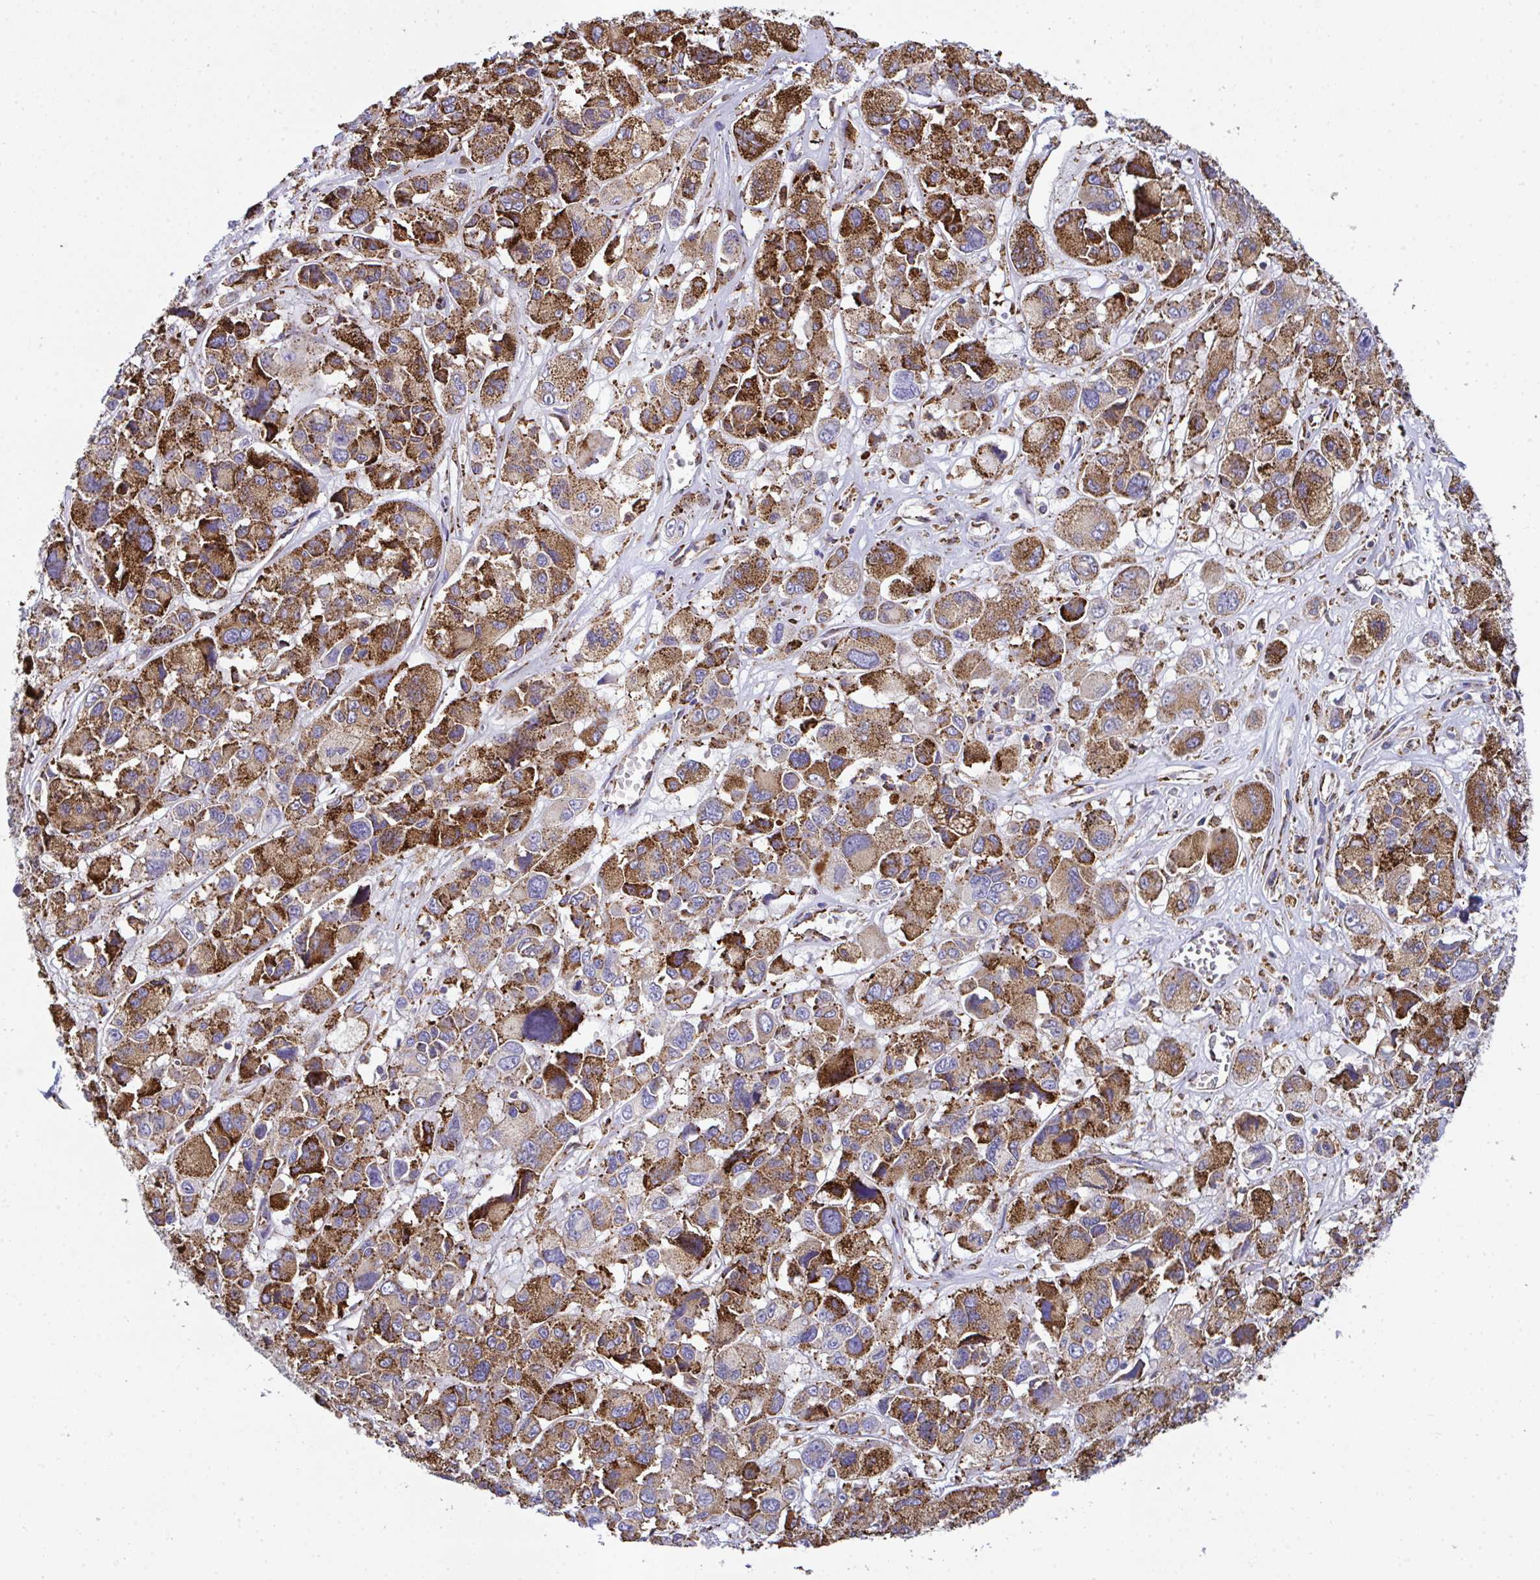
{"staining": {"intensity": "strong", "quantity": ">75%", "location": "cytoplasmic/membranous"}, "tissue": "melanoma", "cell_type": "Tumor cells", "image_type": "cancer", "snomed": [{"axis": "morphology", "description": "Malignant melanoma, NOS"}, {"axis": "topography", "description": "Skin"}], "caption": "A photomicrograph of human malignant melanoma stained for a protein exhibits strong cytoplasmic/membranous brown staining in tumor cells.", "gene": "PEAK3", "patient": {"sex": "female", "age": 66}}